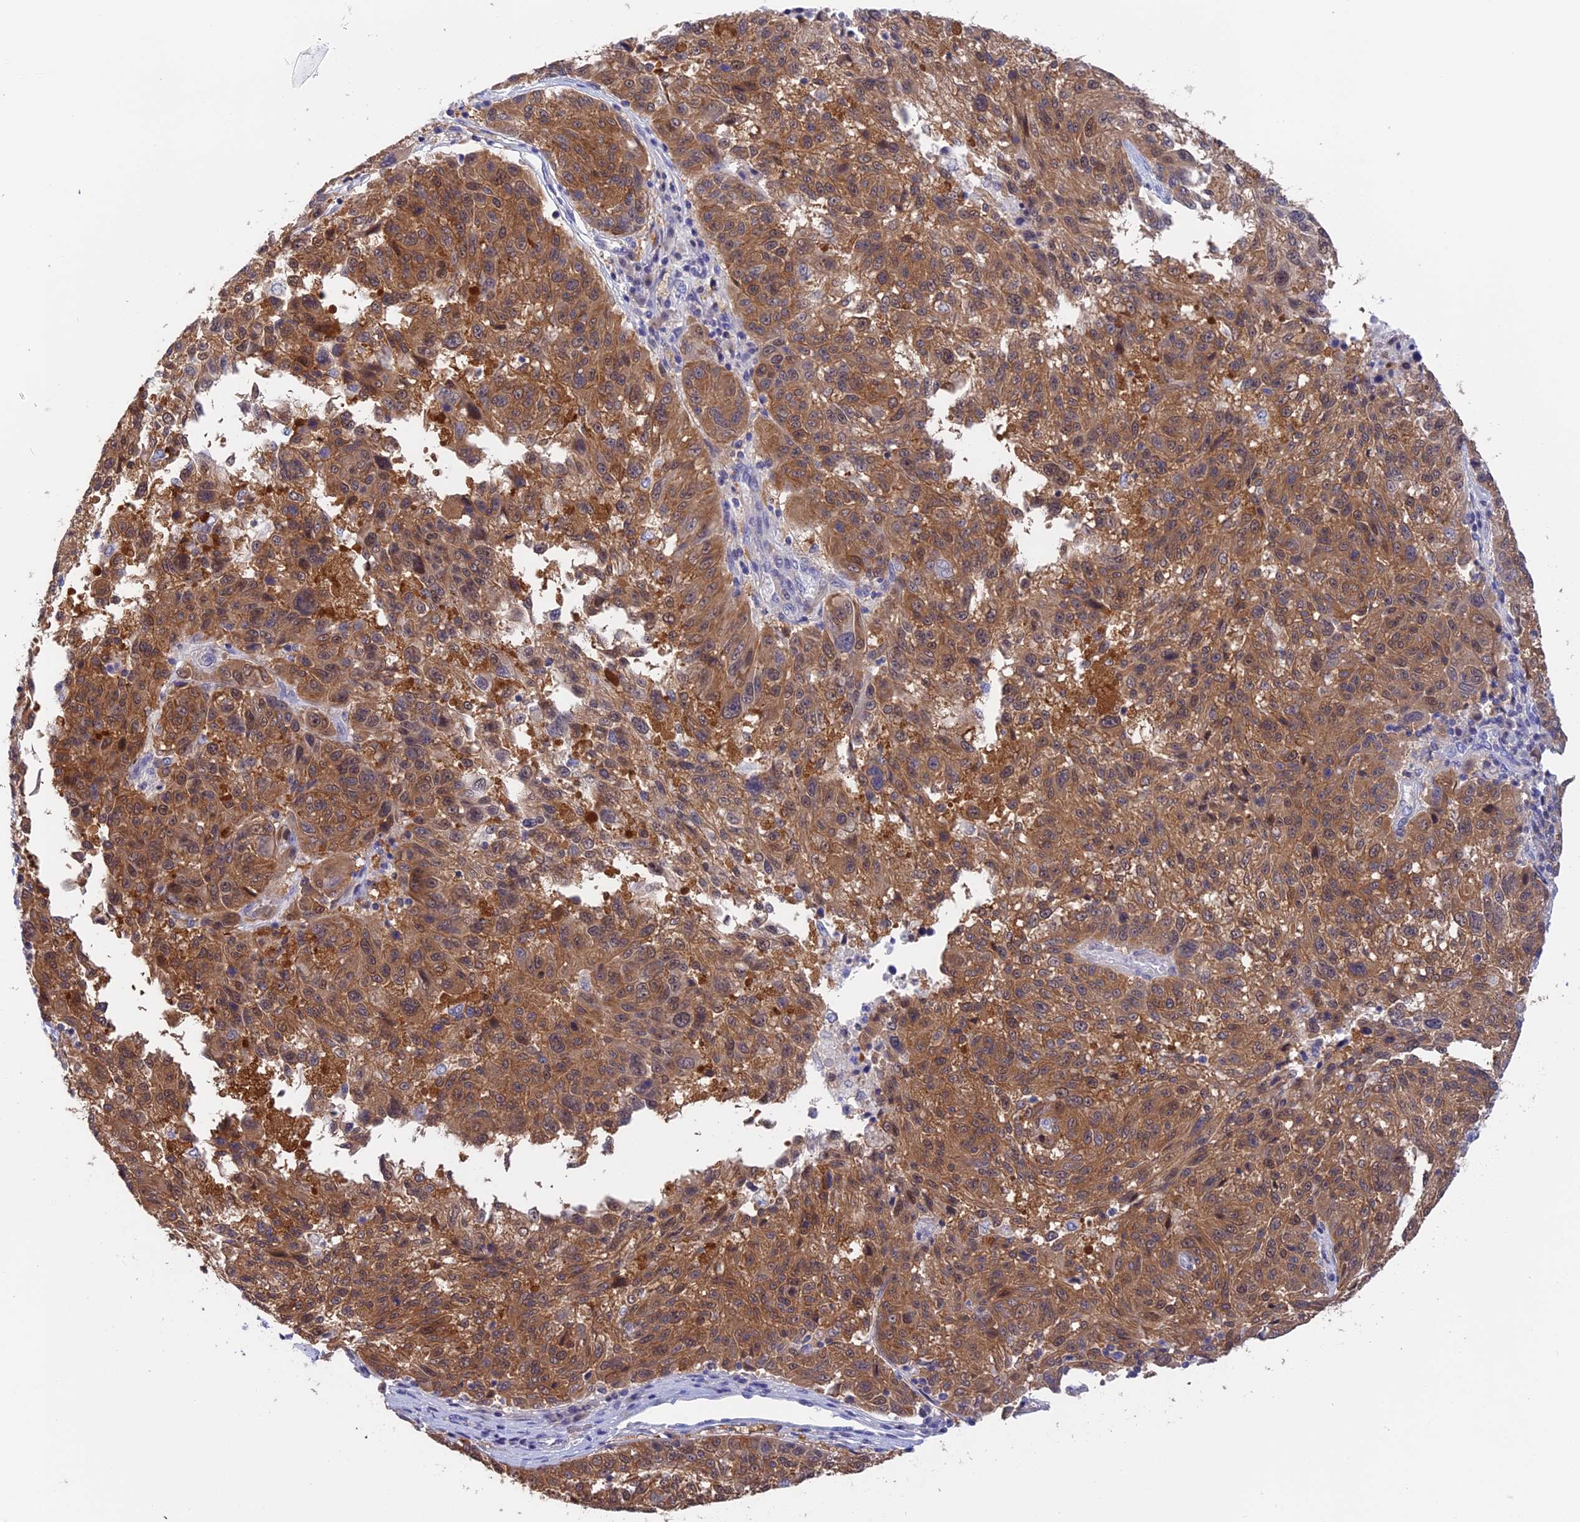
{"staining": {"intensity": "moderate", "quantity": ">75%", "location": "cytoplasmic/membranous,nuclear"}, "tissue": "melanoma", "cell_type": "Tumor cells", "image_type": "cancer", "snomed": [{"axis": "morphology", "description": "Malignant melanoma, NOS"}, {"axis": "topography", "description": "Skin"}], "caption": "A brown stain highlights moderate cytoplasmic/membranous and nuclear staining of a protein in malignant melanoma tumor cells. (DAB (3,3'-diaminobenzidine) IHC with brightfield microscopy, high magnification).", "gene": "STUB1", "patient": {"sex": "male", "age": 53}}